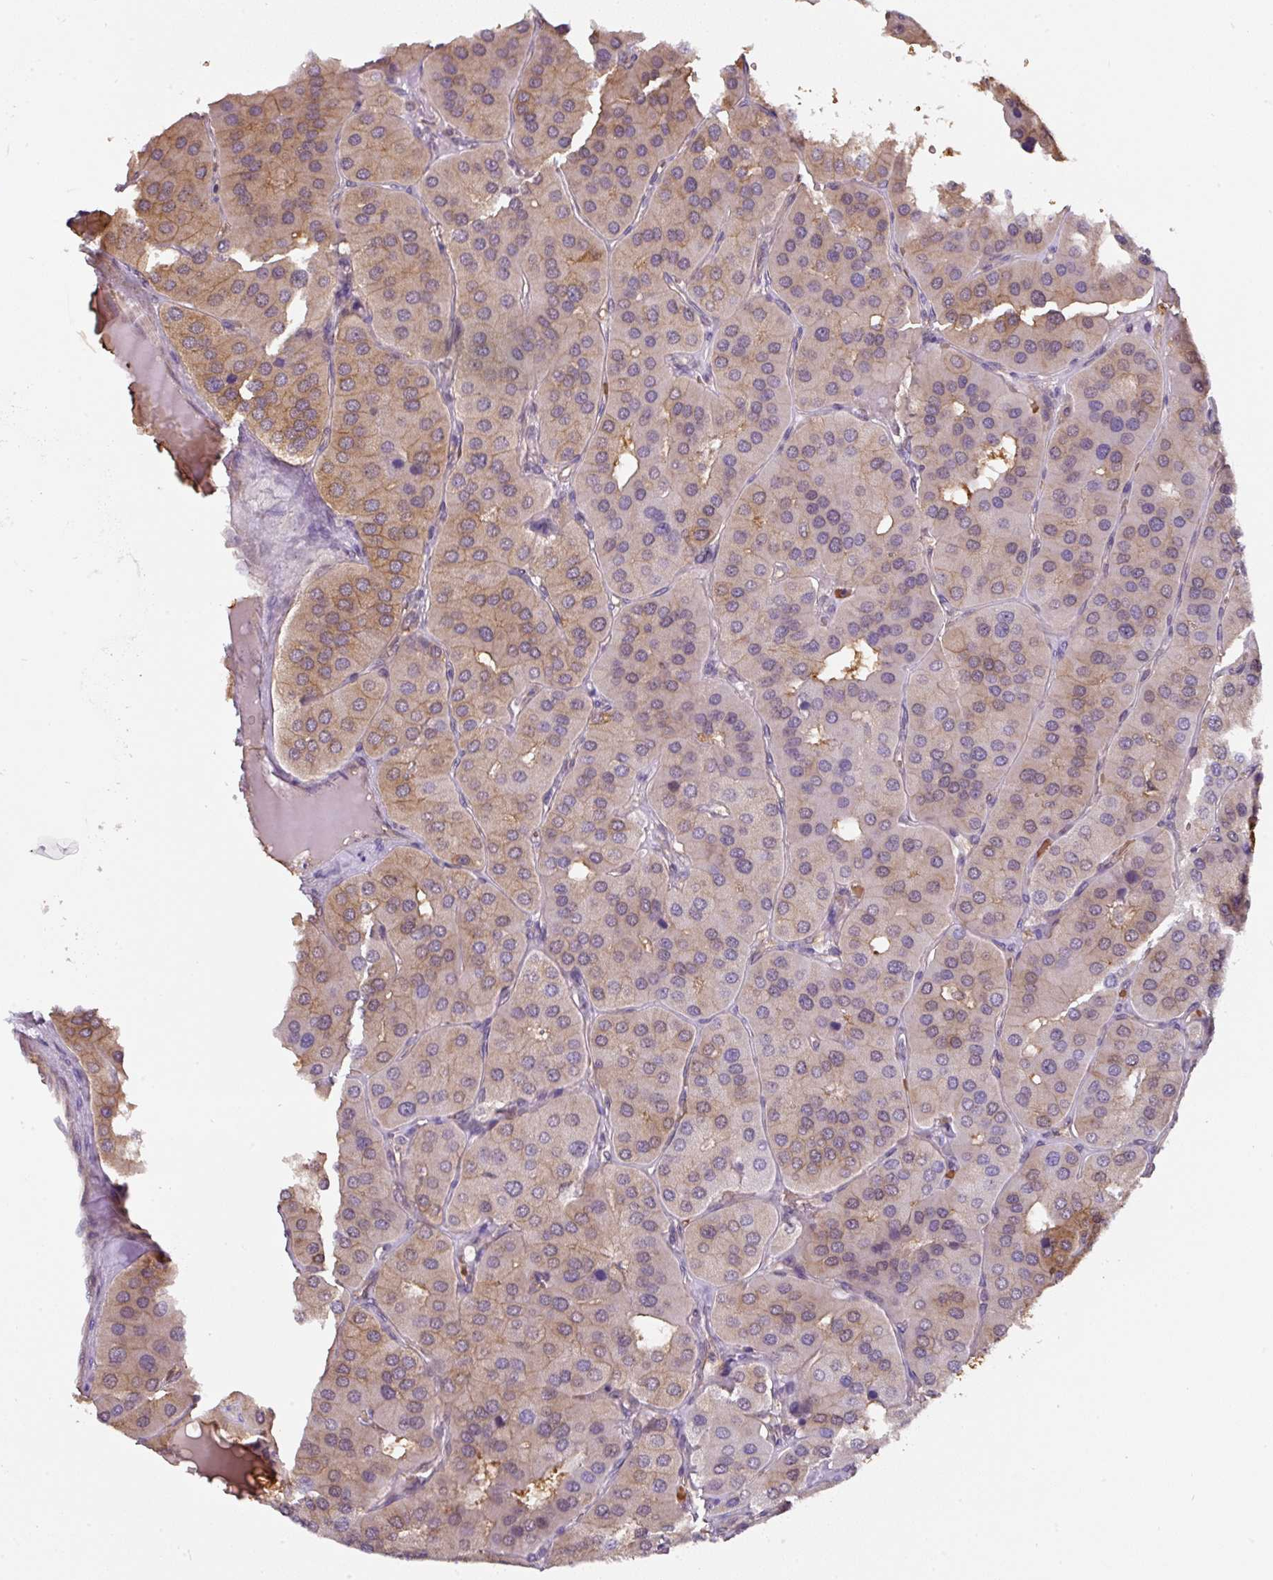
{"staining": {"intensity": "weak", "quantity": "25%-75%", "location": "cytoplasmic/membranous"}, "tissue": "parathyroid gland", "cell_type": "Glandular cells", "image_type": "normal", "snomed": [{"axis": "morphology", "description": "Normal tissue, NOS"}, {"axis": "morphology", "description": "Adenoma, NOS"}, {"axis": "topography", "description": "Parathyroid gland"}], "caption": "Parathyroid gland stained for a protein (brown) demonstrates weak cytoplasmic/membranous positive positivity in about 25%-75% of glandular cells.", "gene": "ST13", "patient": {"sex": "female", "age": 86}}